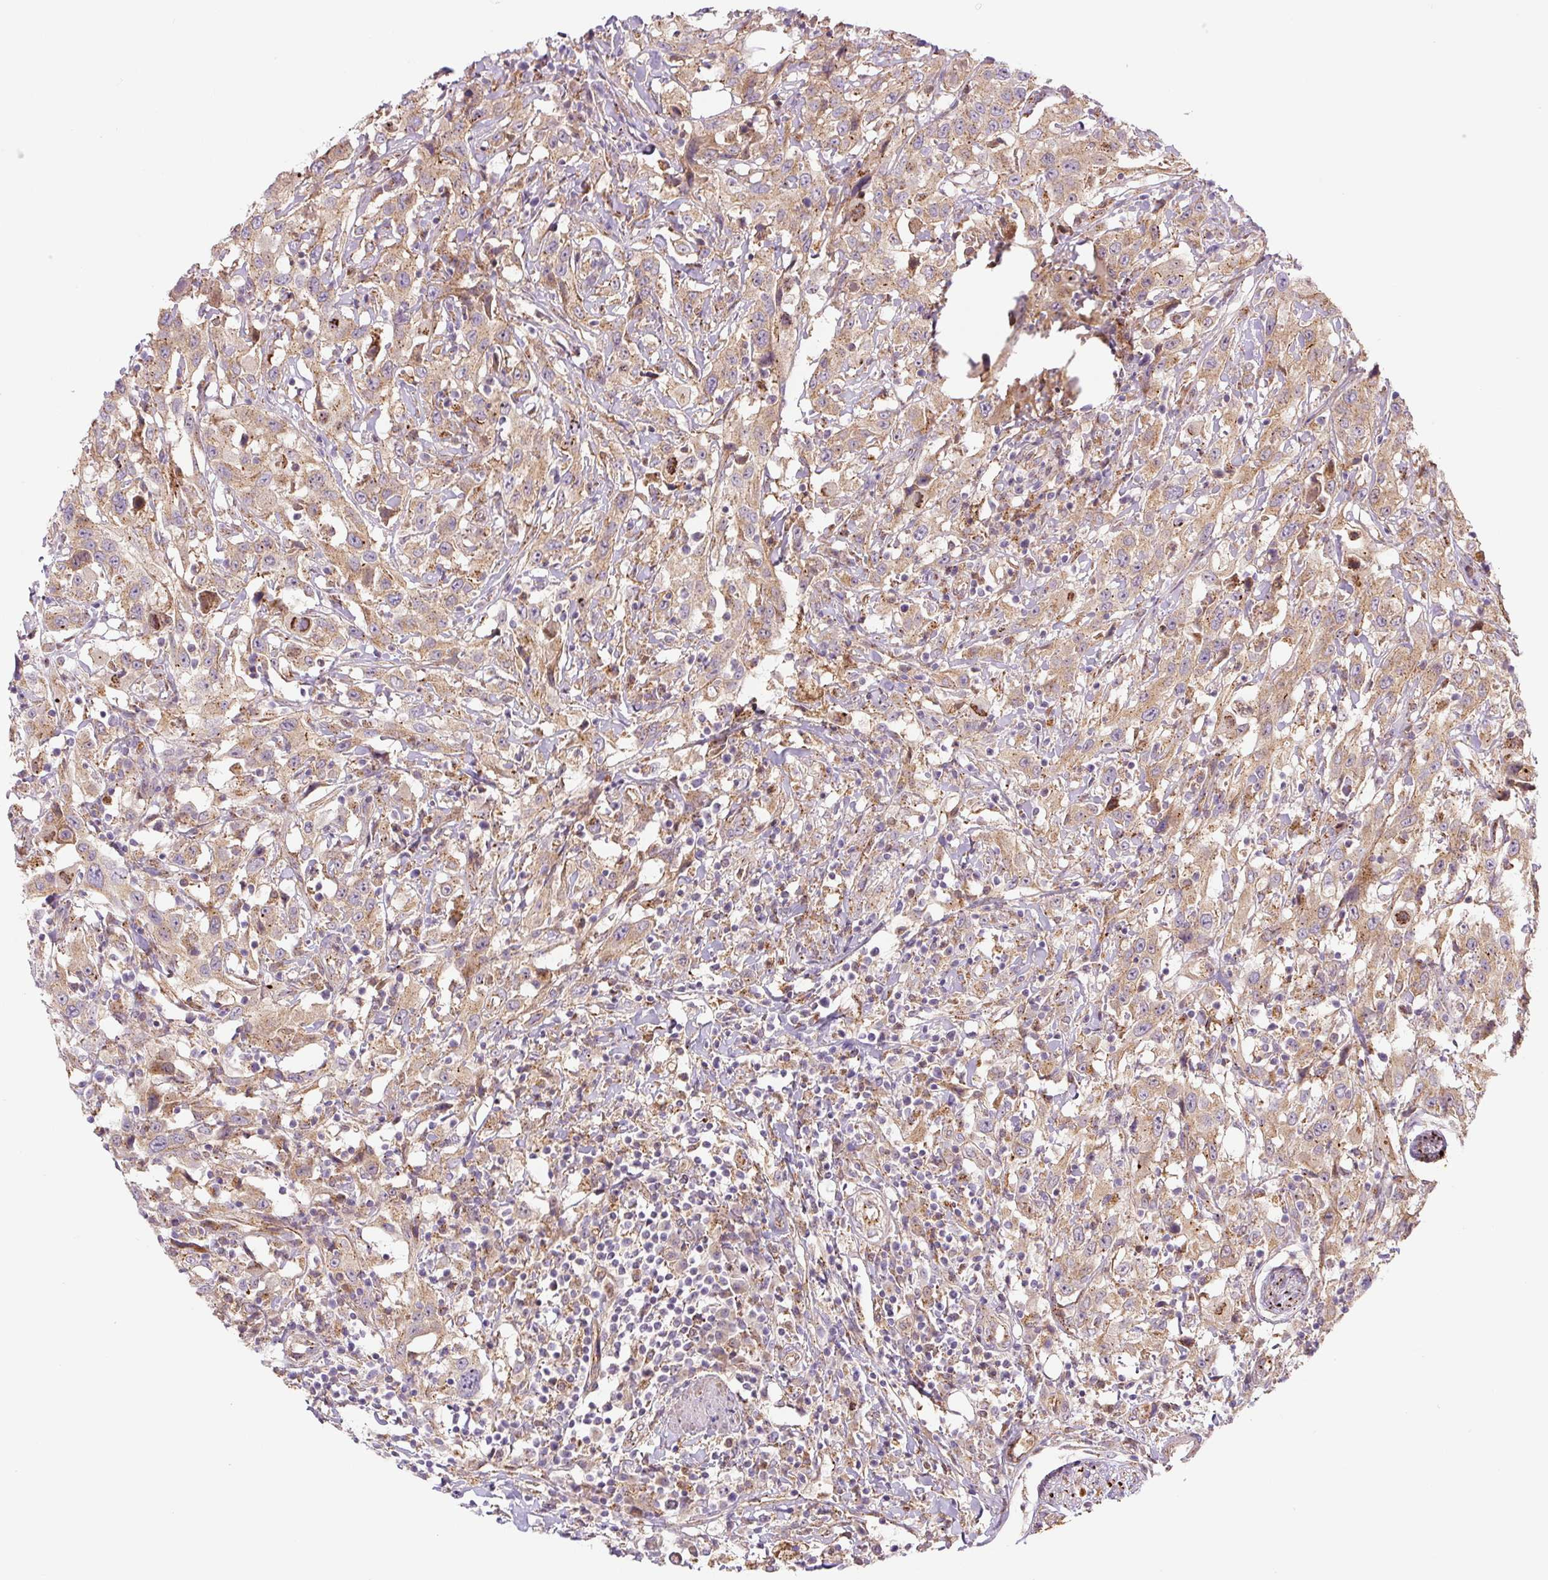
{"staining": {"intensity": "moderate", "quantity": ">75%", "location": "cytoplasmic/membranous"}, "tissue": "urothelial cancer", "cell_type": "Tumor cells", "image_type": "cancer", "snomed": [{"axis": "morphology", "description": "Urothelial carcinoma, High grade"}, {"axis": "topography", "description": "Urinary bladder"}], "caption": "IHC staining of urothelial cancer, which demonstrates medium levels of moderate cytoplasmic/membranous staining in about >75% of tumor cells indicating moderate cytoplasmic/membranous protein expression. The staining was performed using DAB (brown) for protein detection and nuclei were counterstained in hematoxylin (blue).", "gene": "ZSWIM7", "patient": {"sex": "male", "age": 61}}